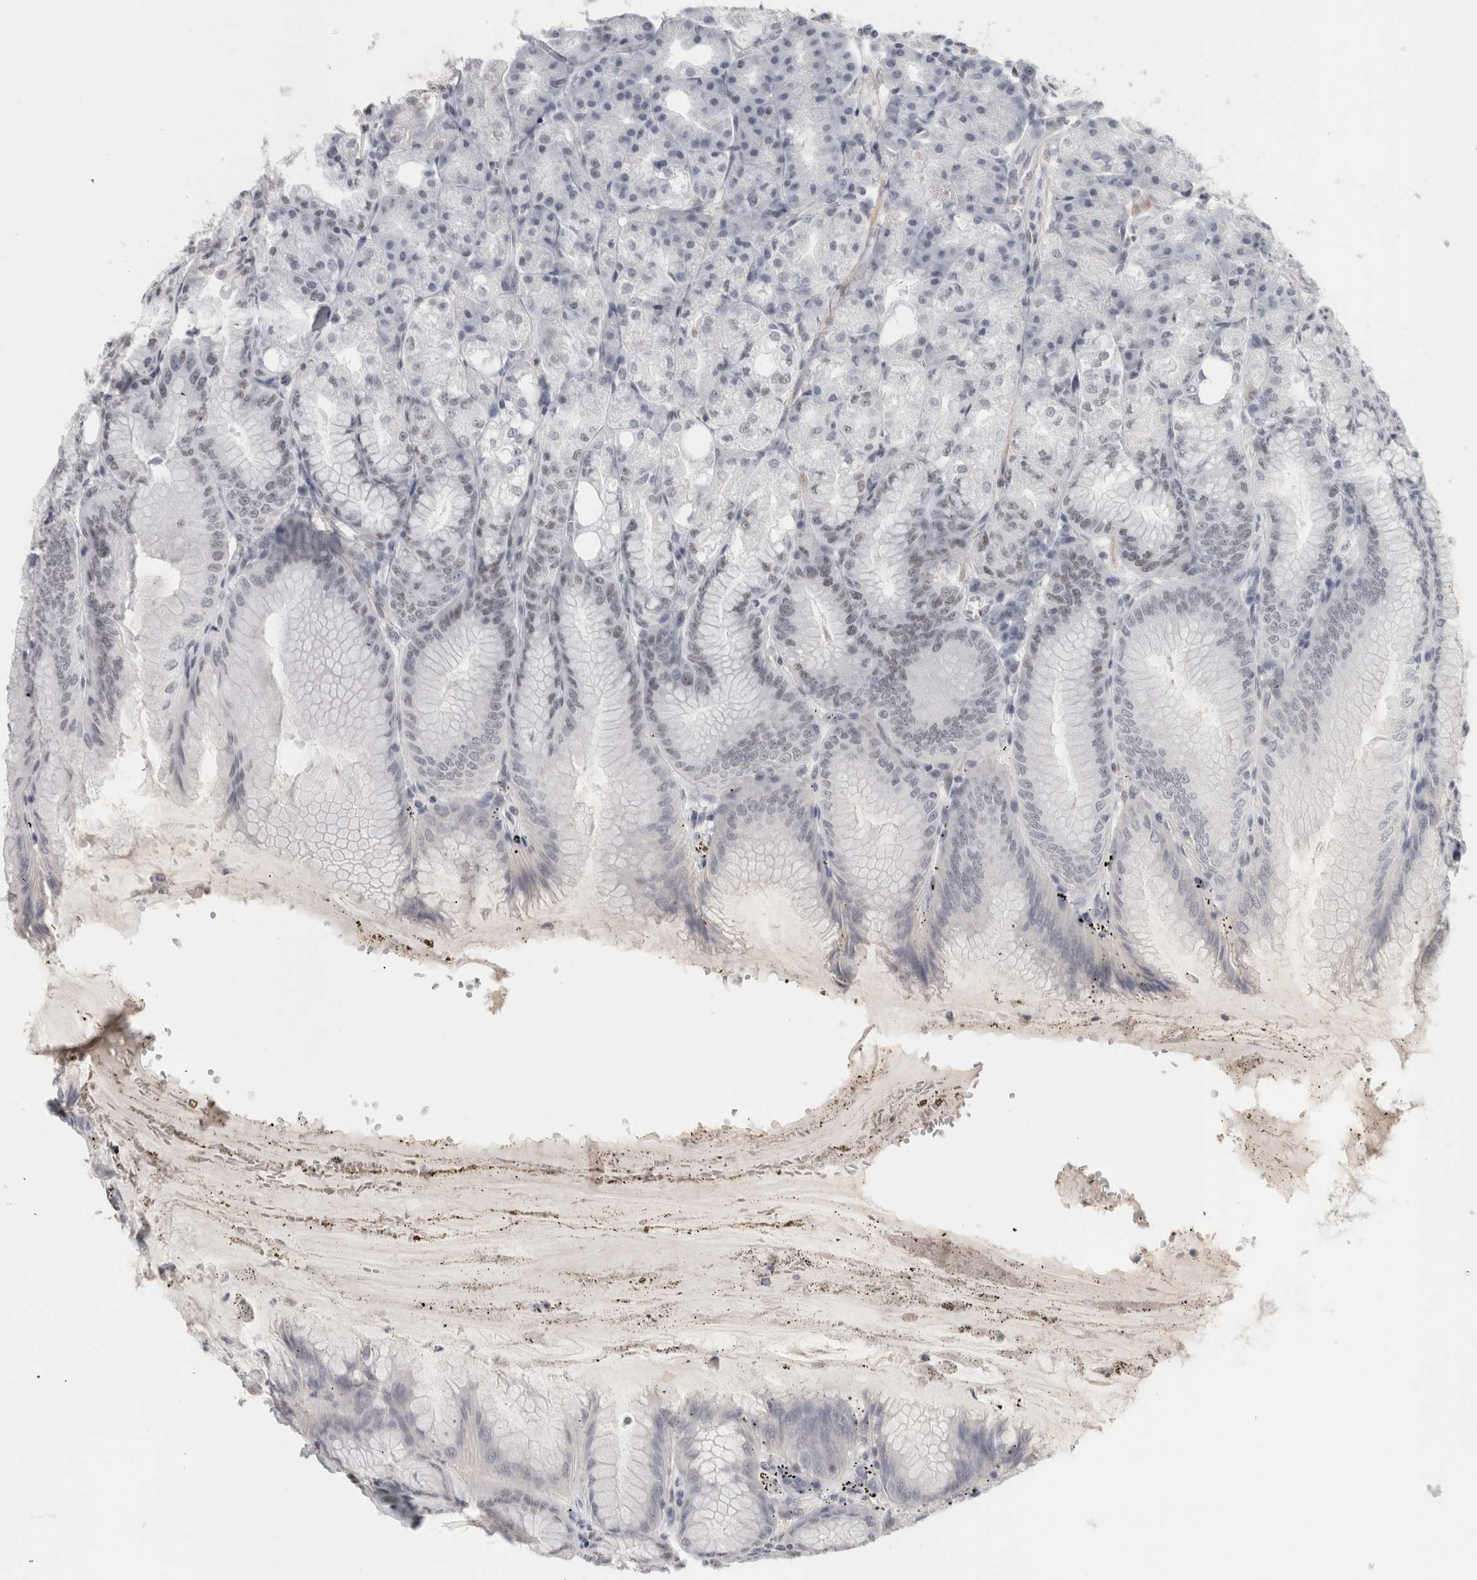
{"staining": {"intensity": "strong", "quantity": "25%-75%", "location": "nuclear"}, "tissue": "stomach", "cell_type": "Glandular cells", "image_type": "normal", "snomed": [{"axis": "morphology", "description": "Normal tissue, NOS"}, {"axis": "topography", "description": "Stomach, lower"}], "caption": "Immunohistochemical staining of benign human stomach exhibits strong nuclear protein positivity in about 25%-75% of glandular cells. Nuclei are stained in blue.", "gene": "ZNF830", "patient": {"sex": "male", "age": 71}}